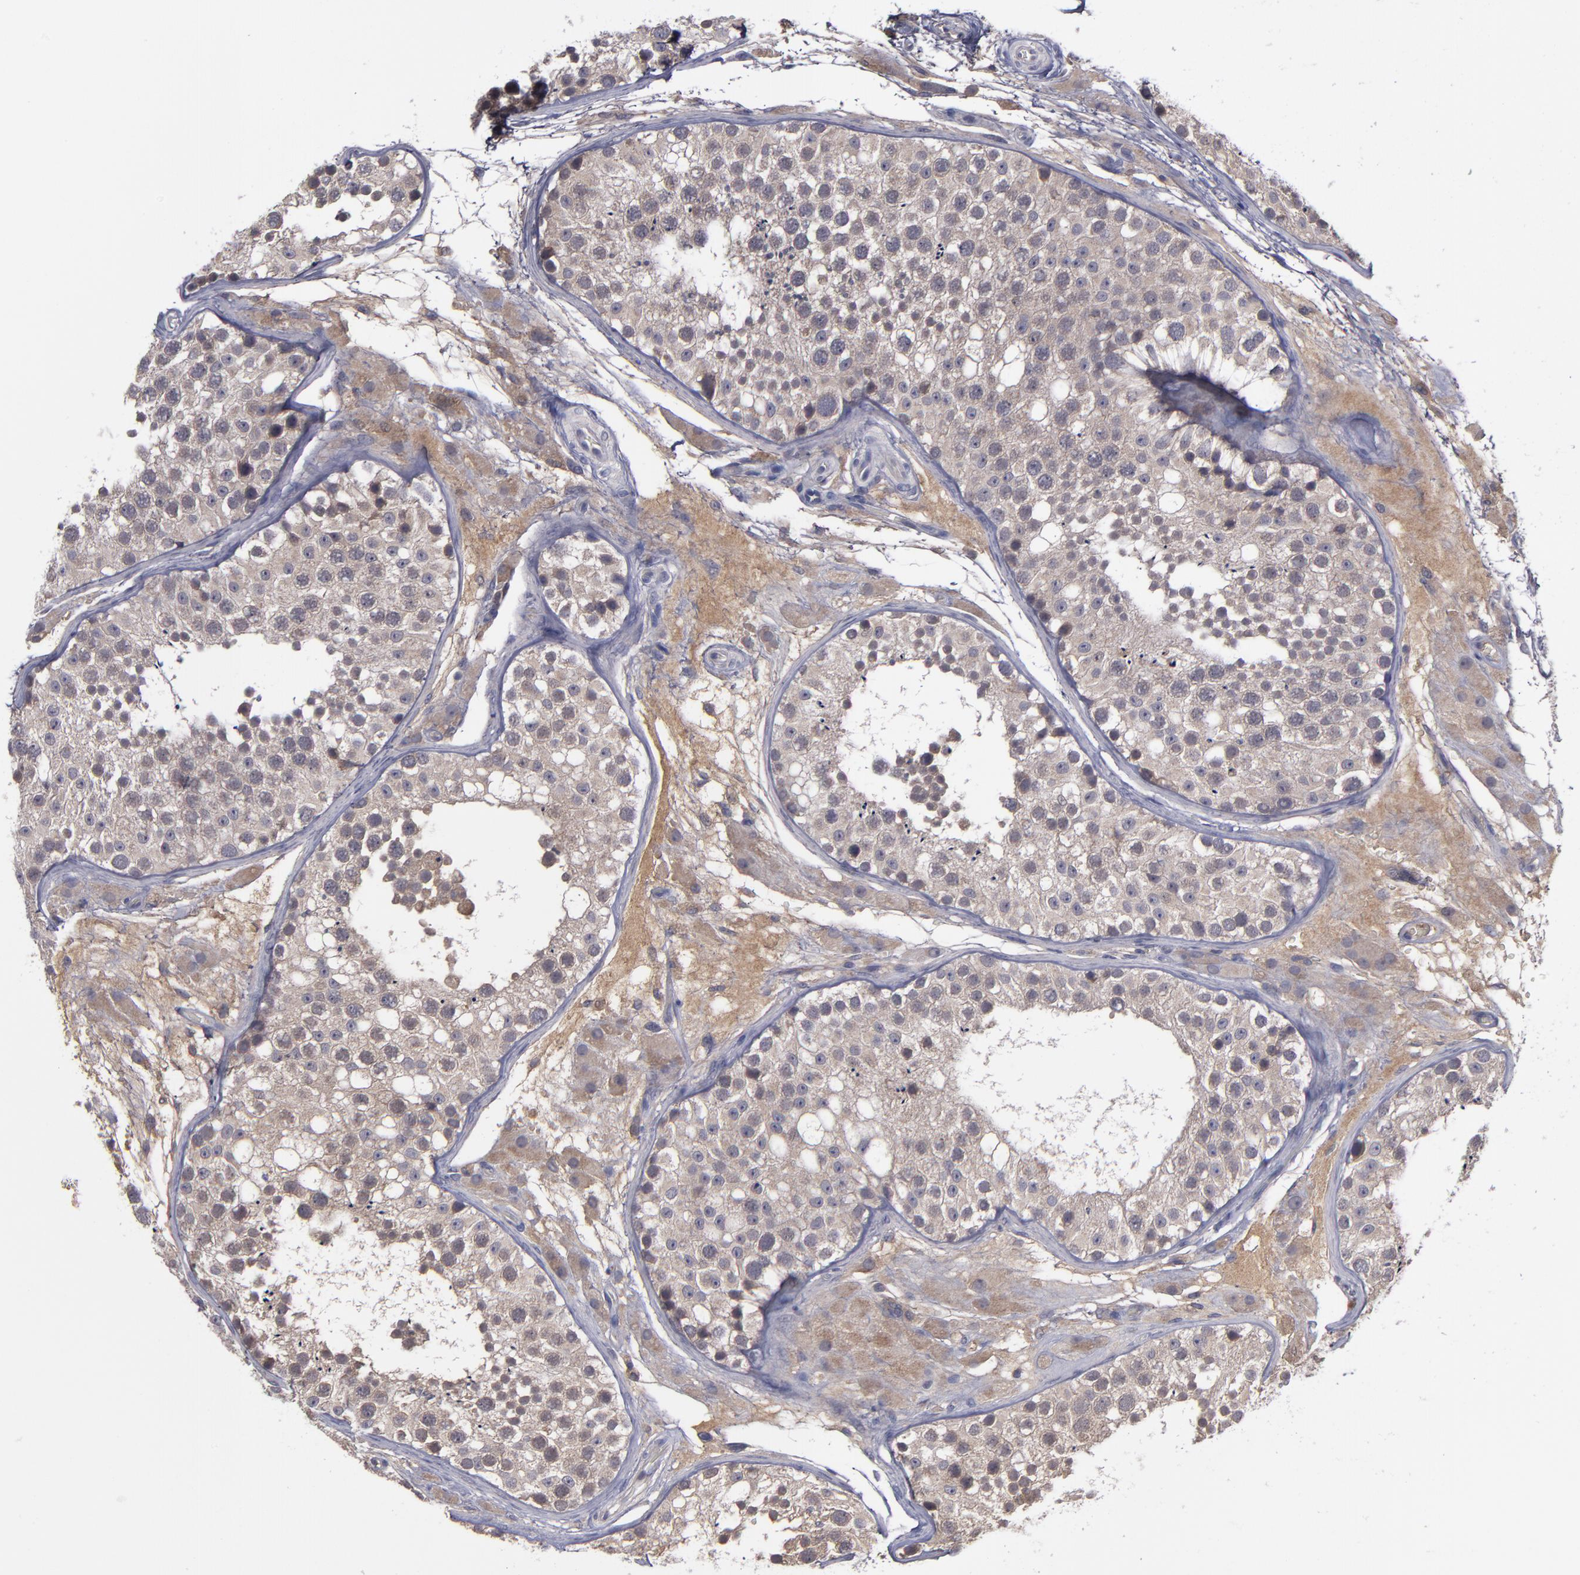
{"staining": {"intensity": "weak", "quantity": ">75%", "location": "cytoplasmic/membranous"}, "tissue": "testis", "cell_type": "Cells in seminiferous ducts", "image_type": "normal", "snomed": [{"axis": "morphology", "description": "Normal tissue, NOS"}, {"axis": "topography", "description": "Testis"}], "caption": "Immunohistochemistry (IHC) image of benign testis: human testis stained using IHC displays low levels of weak protein expression localized specifically in the cytoplasmic/membranous of cells in seminiferous ducts, appearing as a cytoplasmic/membranous brown color.", "gene": "MMP11", "patient": {"sex": "male", "age": 26}}